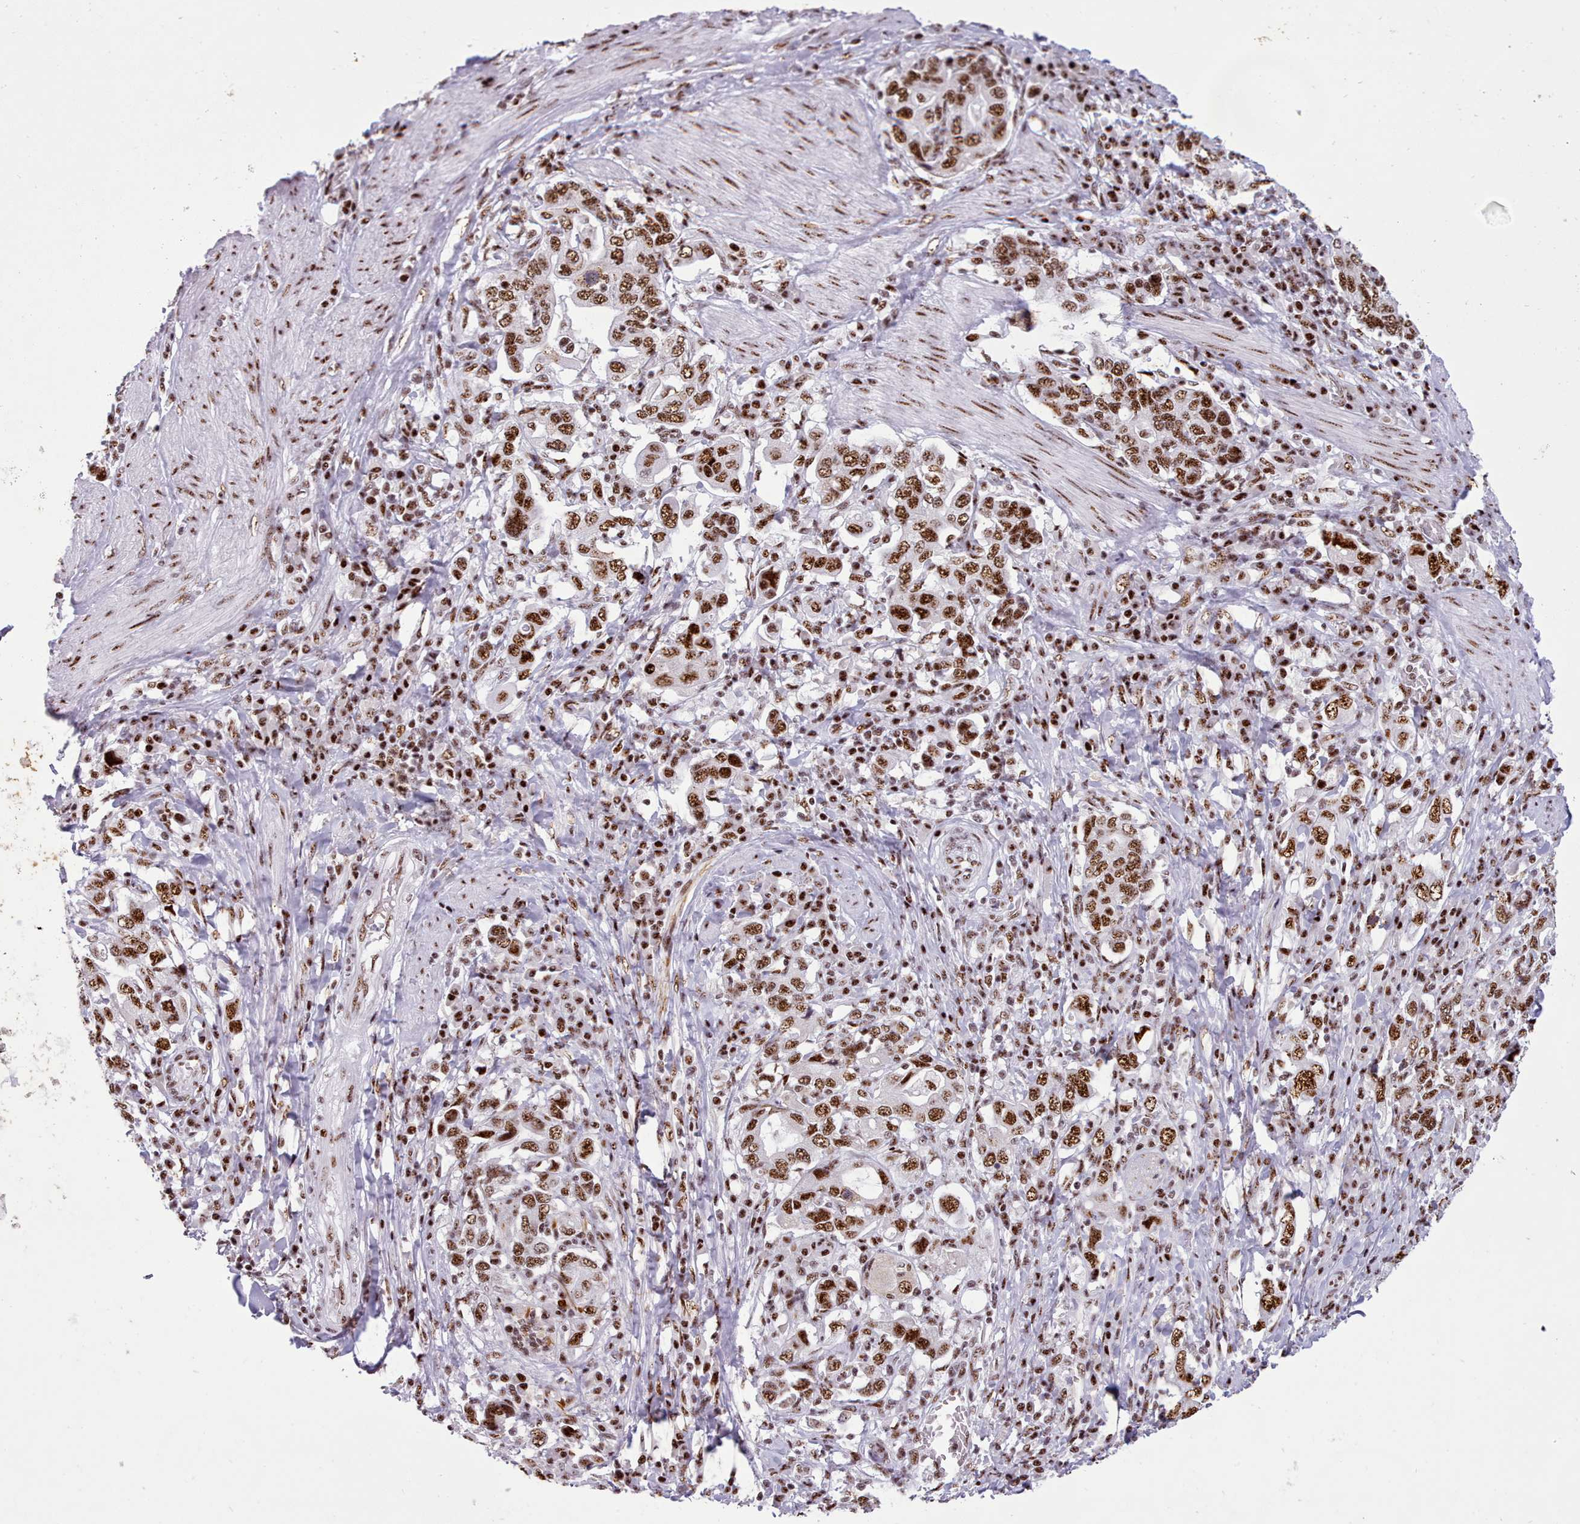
{"staining": {"intensity": "strong", "quantity": ">75%", "location": "nuclear"}, "tissue": "stomach cancer", "cell_type": "Tumor cells", "image_type": "cancer", "snomed": [{"axis": "morphology", "description": "Adenocarcinoma, NOS"}, {"axis": "topography", "description": "Stomach, upper"}, {"axis": "topography", "description": "Stomach"}], "caption": "A micrograph showing strong nuclear expression in approximately >75% of tumor cells in adenocarcinoma (stomach), as visualized by brown immunohistochemical staining.", "gene": "TMEM35B", "patient": {"sex": "male", "age": 62}}